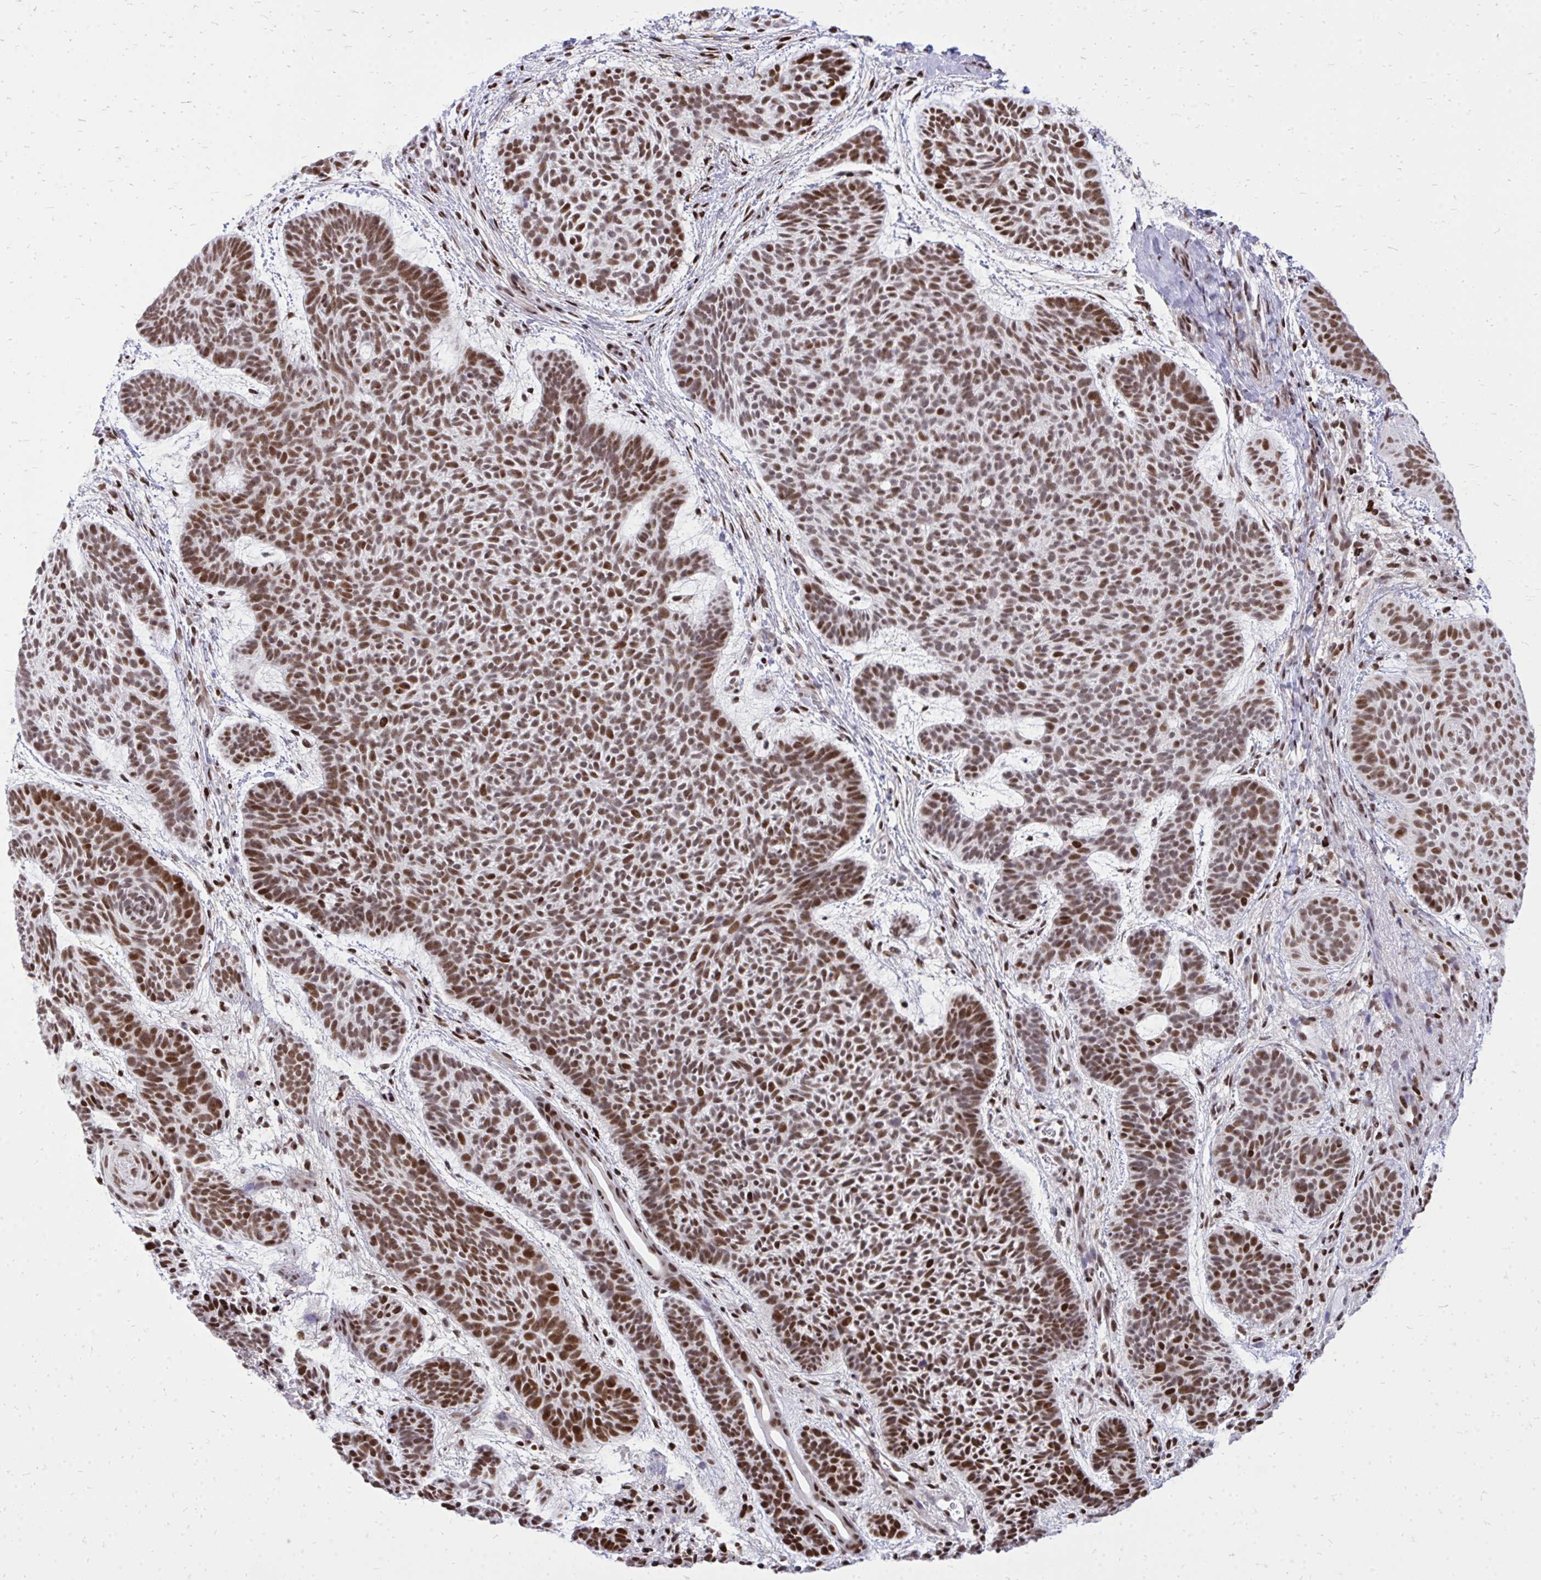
{"staining": {"intensity": "moderate", "quantity": ">75%", "location": "nuclear"}, "tissue": "skin cancer", "cell_type": "Tumor cells", "image_type": "cancer", "snomed": [{"axis": "morphology", "description": "Basal cell carcinoma"}, {"axis": "topography", "description": "Skin"}, {"axis": "topography", "description": "Skin of face"}], "caption": "High-magnification brightfield microscopy of skin cancer (basal cell carcinoma) stained with DAB (3,3'-diaminobenzidine) (brown) and counterstained with hematoxylin (blue). tumor cells exhibit moderate nuclear expression is seen in approximately>75% of cells.", "gene": "TBL1Y", "patient": {"sex": "male", "age": 73}}